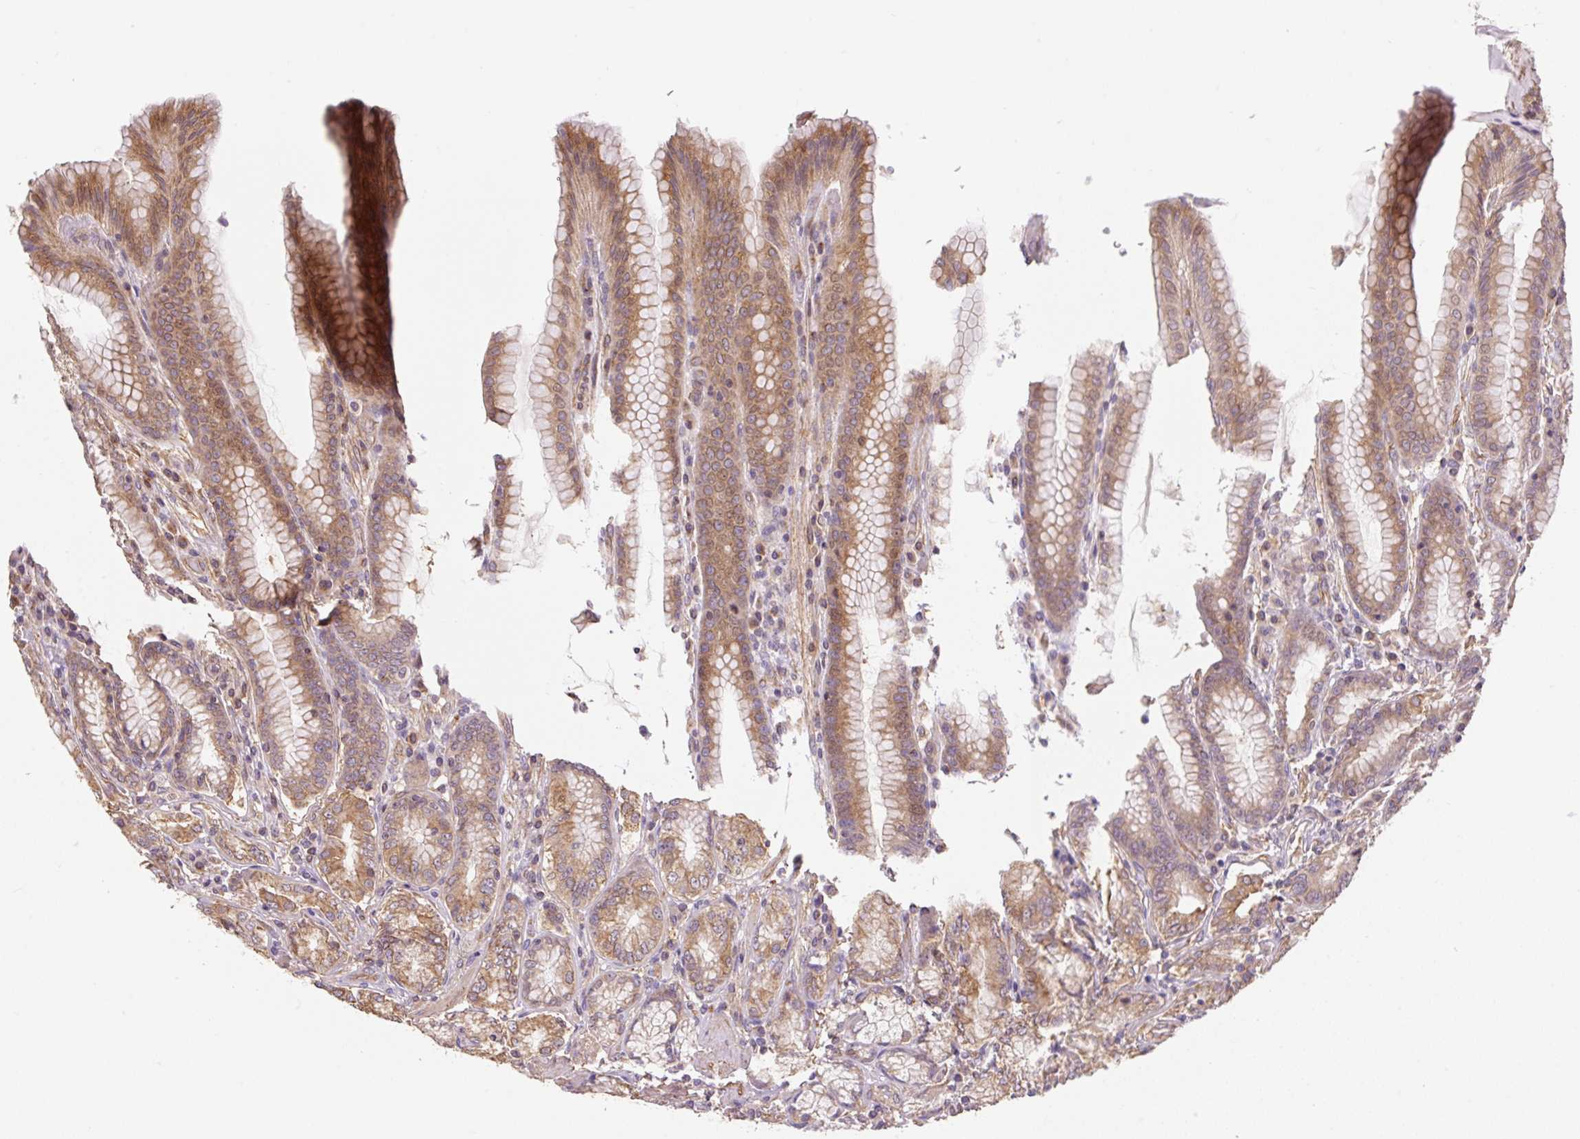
{"staining": {"intensity": "moderate", "quantity": ">75%", "location": "cytoplasmic/membranous"}, "tissue": "stomach", "cell_type": "Glandular cells", "image_type": "normal", "snomed": [{"axis": "morphology", "description": "Normal tissue, NOS"}, {"axis": "topography", "description": "Stomach, upper"}, {"axis": "topography", "description": "Stomach, lower"}], "caption": "Immunohistochemistry (DAB (3,3'-diaminobenzidine)) staining of unremarkable human stomach reveals moderate cytoplasmic/membranous protein positivity in about >75% of glandular cells. (Stains: DAB (3,3'-diaminobenzidine) in brown, nuclei in blue, Microscopy: brightfield microscopy at high magnification).", "gene": "COX8A", "patient": {"sex": "female", "age": 76}}